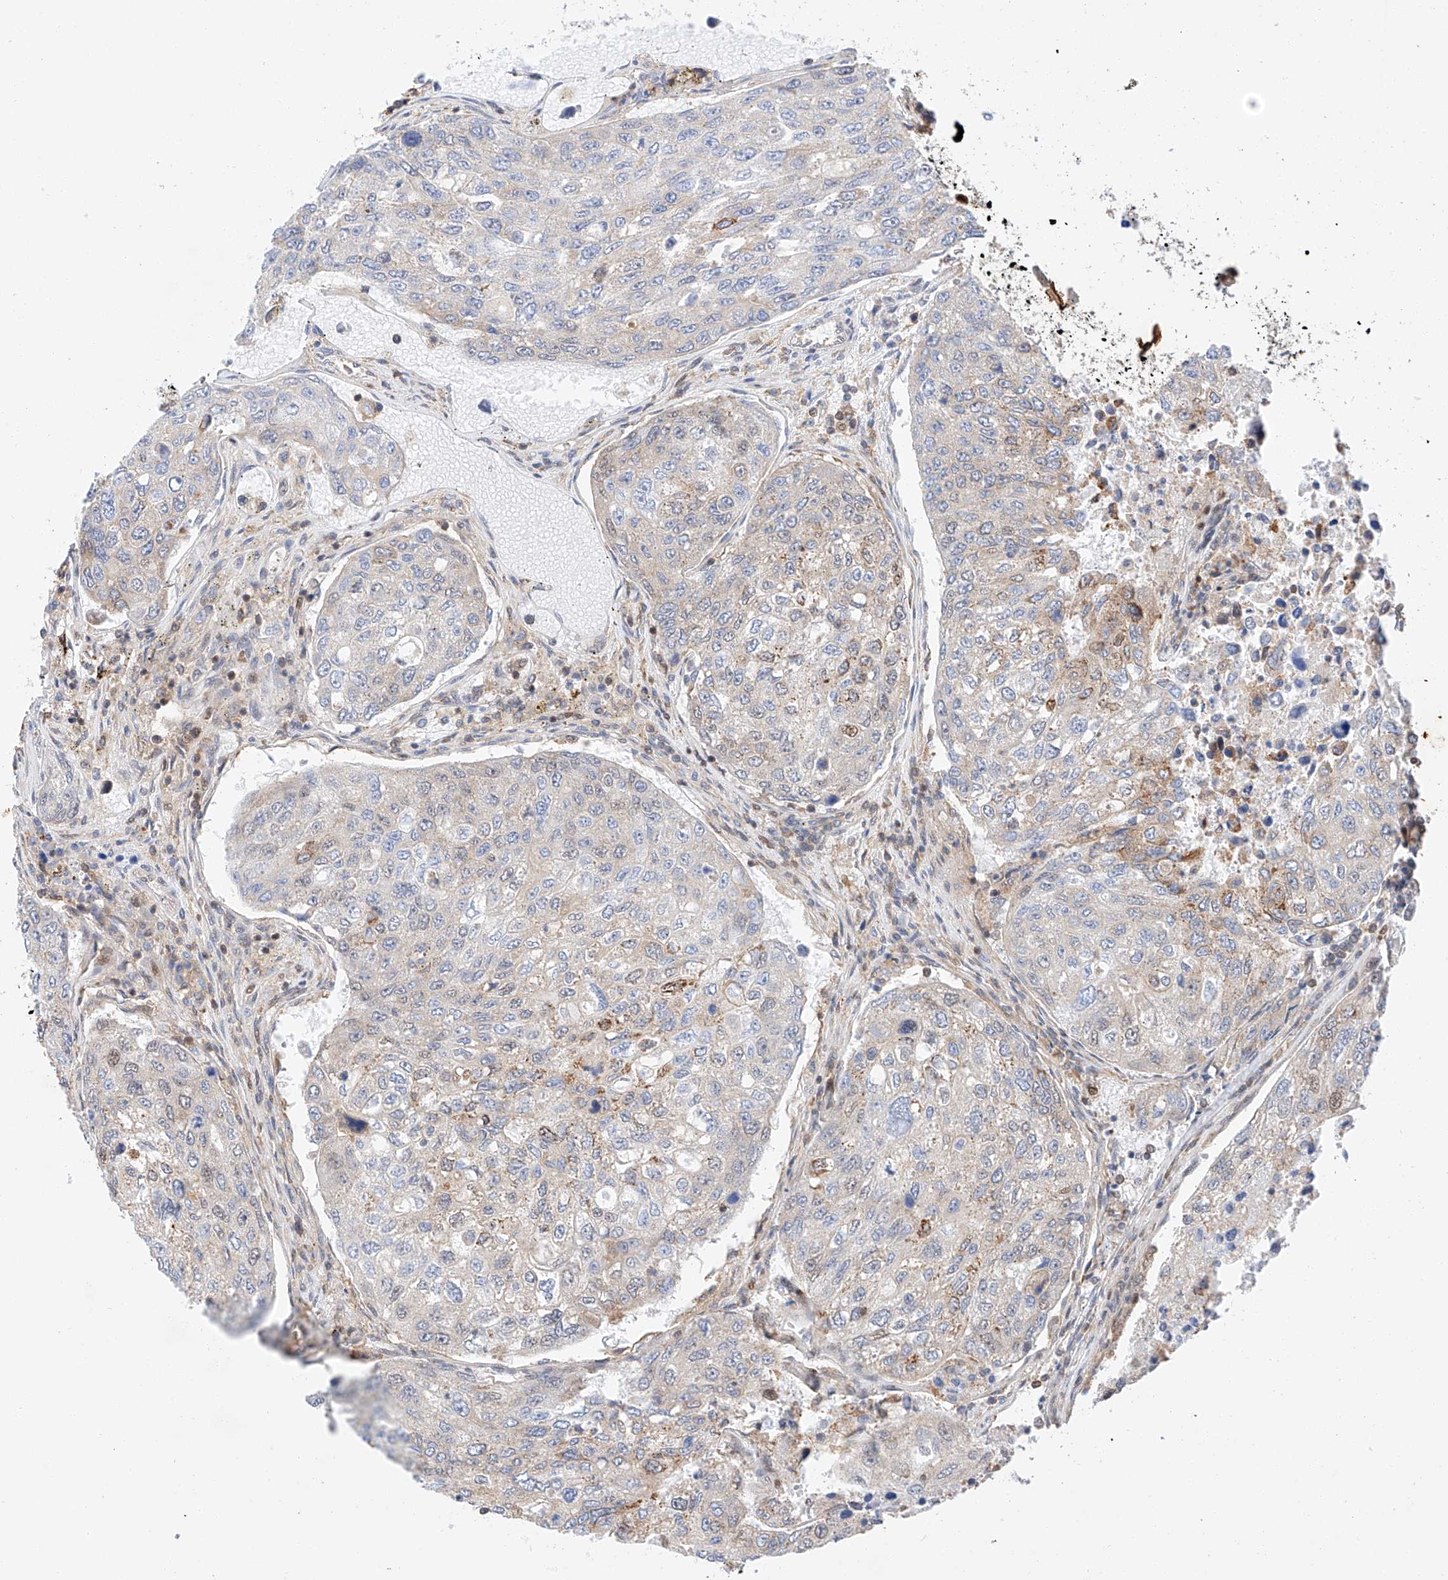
{"staining": {"intensity": "negative", "quantity": "none", "location": "none"}, "tissue": "urothelial cancer", "cell_type": "Tumor cells", "image_type": "cancer", "snomed": [{"axis": "morphology", "description": "Urothelial carcinoma, High grade"}, {"axis": "topography", "description": "Lymph node"}, {"axis": "topography", "description": "Urinary bladder"}], "caption": "High-grade urothelial carcinoma stained for a protein using immunohistochemistry (IHC) reveals no positivity tumor cells.", "gene": "HDAC9", "patient": {"sex": "male", "age": 51}}